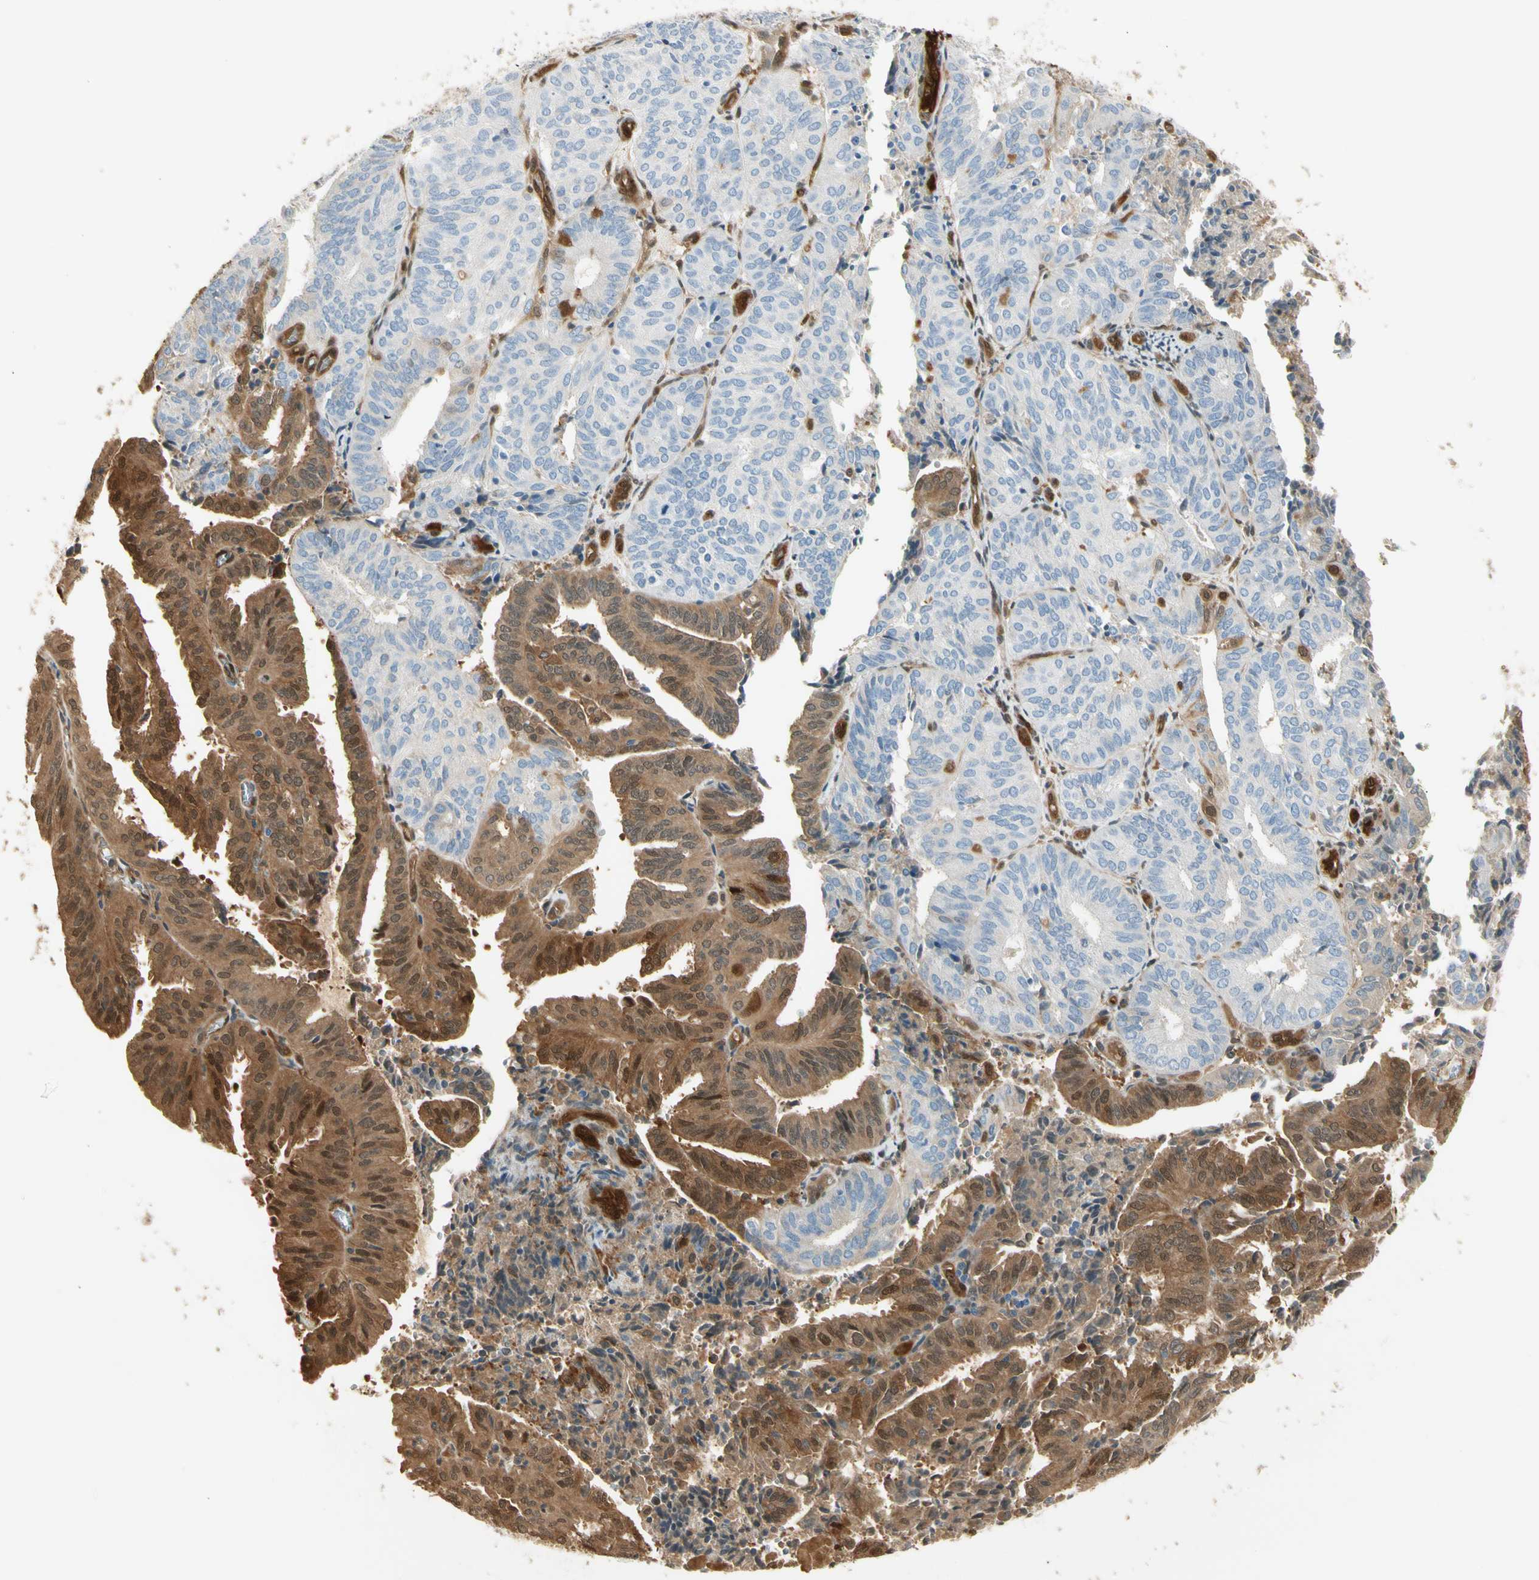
{"staining": {"intensity": "moderate", "quantity": ">75%", "location": "cytoplasmic/membranous,nuclear"}, "tissue": "endometrial cancer", "cell_type": "Tumor cells", "image_type": "cancer", "snomed": [{"axis": "morphology", "description": "Adenocarcinoma, NOS"}, {"axis": "topography", "description": "Uterus"}], "caption": "Endometrial cancer (adenocarcinoma) stained with a protein marker shows moderate staining in tumor cells.", "gene": "SERPINB6", "patient": {"sex": "female", "age": 60}}